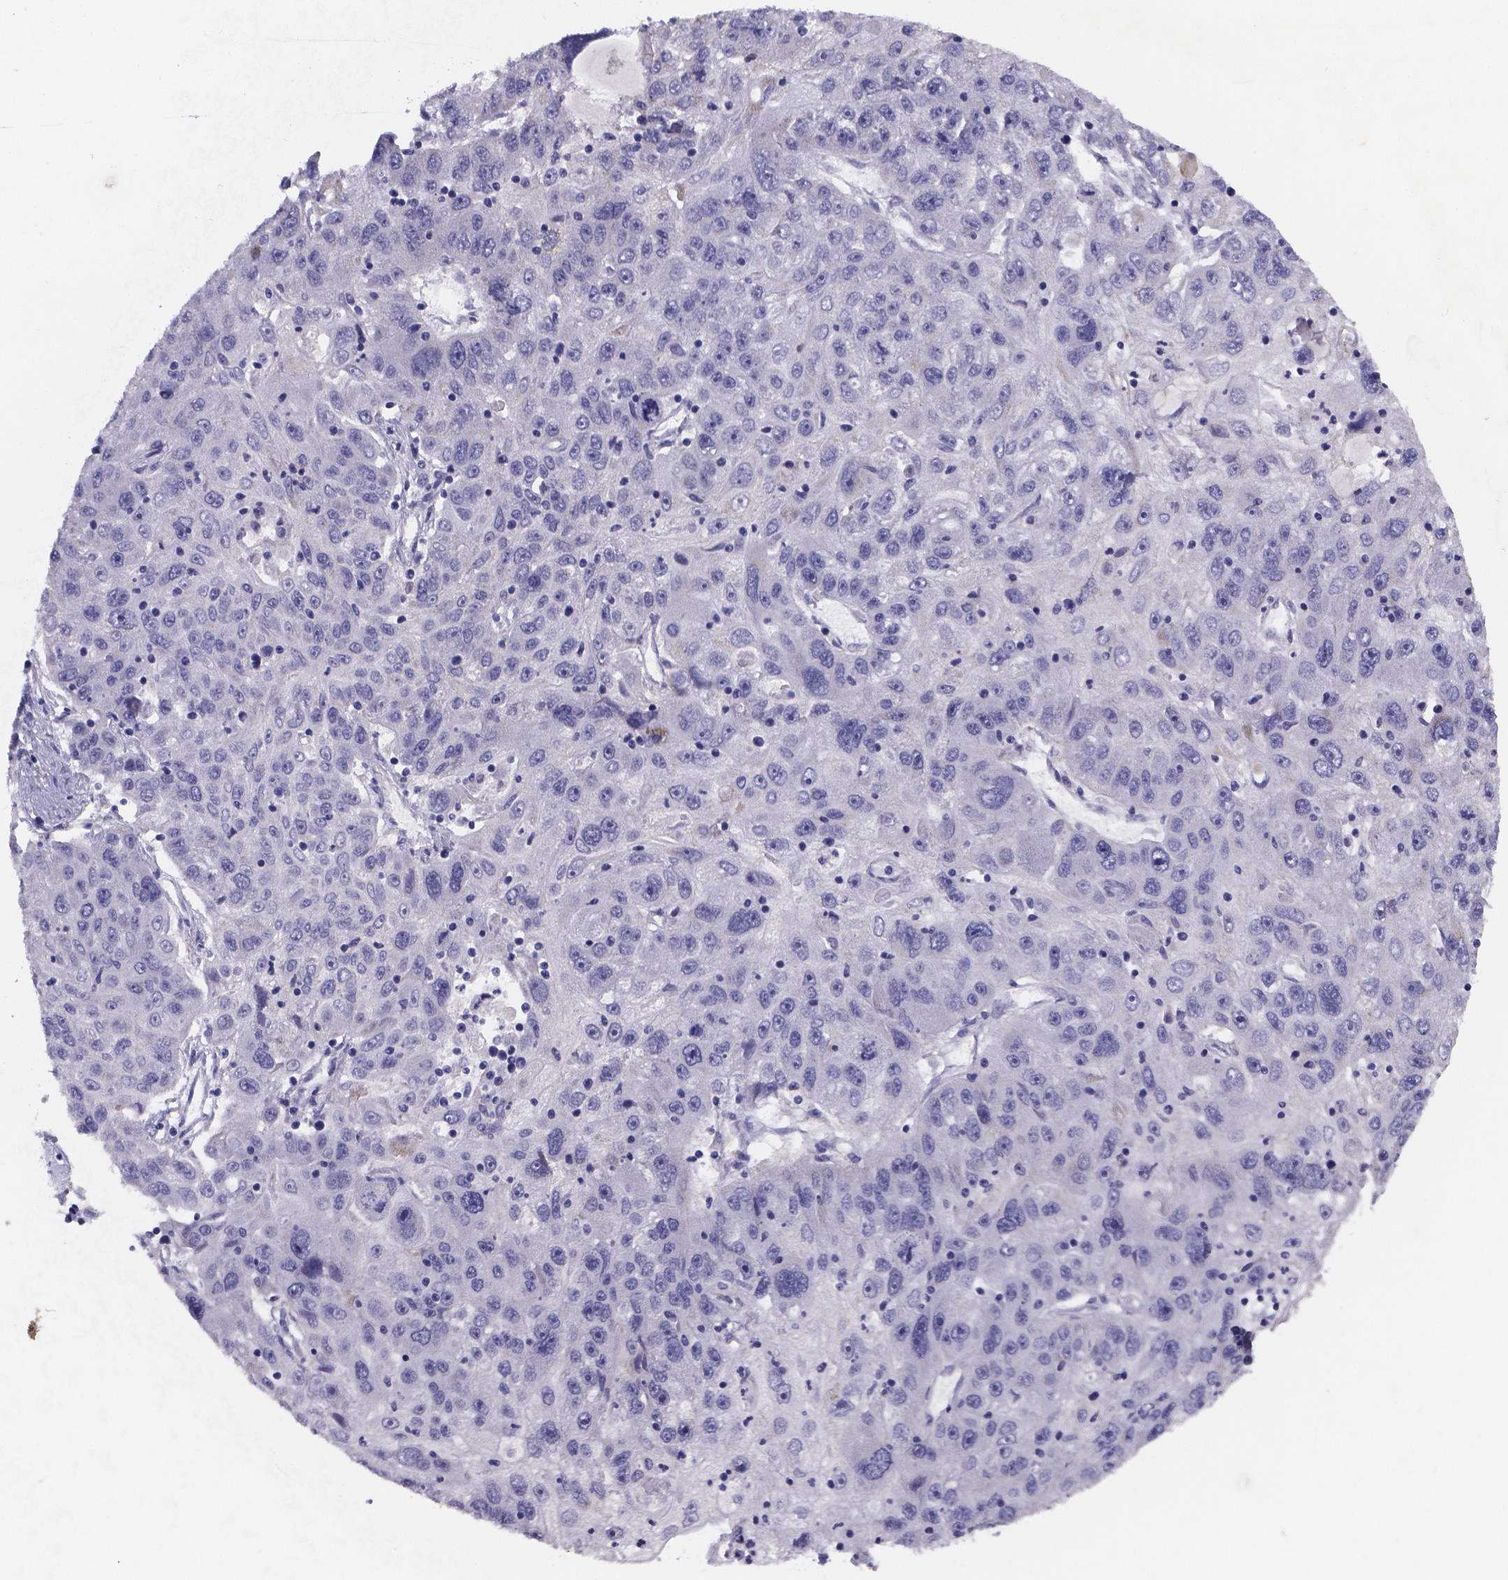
{"staining": {"intensity": "negative", "quantity": "none", "location": "none"}, "tissue": "stomach cancer", "cell_type": "Tumor cells", "image_type": "cancer", "snomed": [{"axis": "morphology", "description": "Adenocarcinoma, NOS"}, {"axis": "topography", "description": "Stomach"}], "caption": "High magnification brightfield microscopy of stomach cancer stained with DAB (3,3'-diaminobenzidine) (brown) and counterstained with hematoxylin (blue): tumor cells show no significant expression.", "gene": "PAH", "patient": {"sex": "male", "age": 56}}